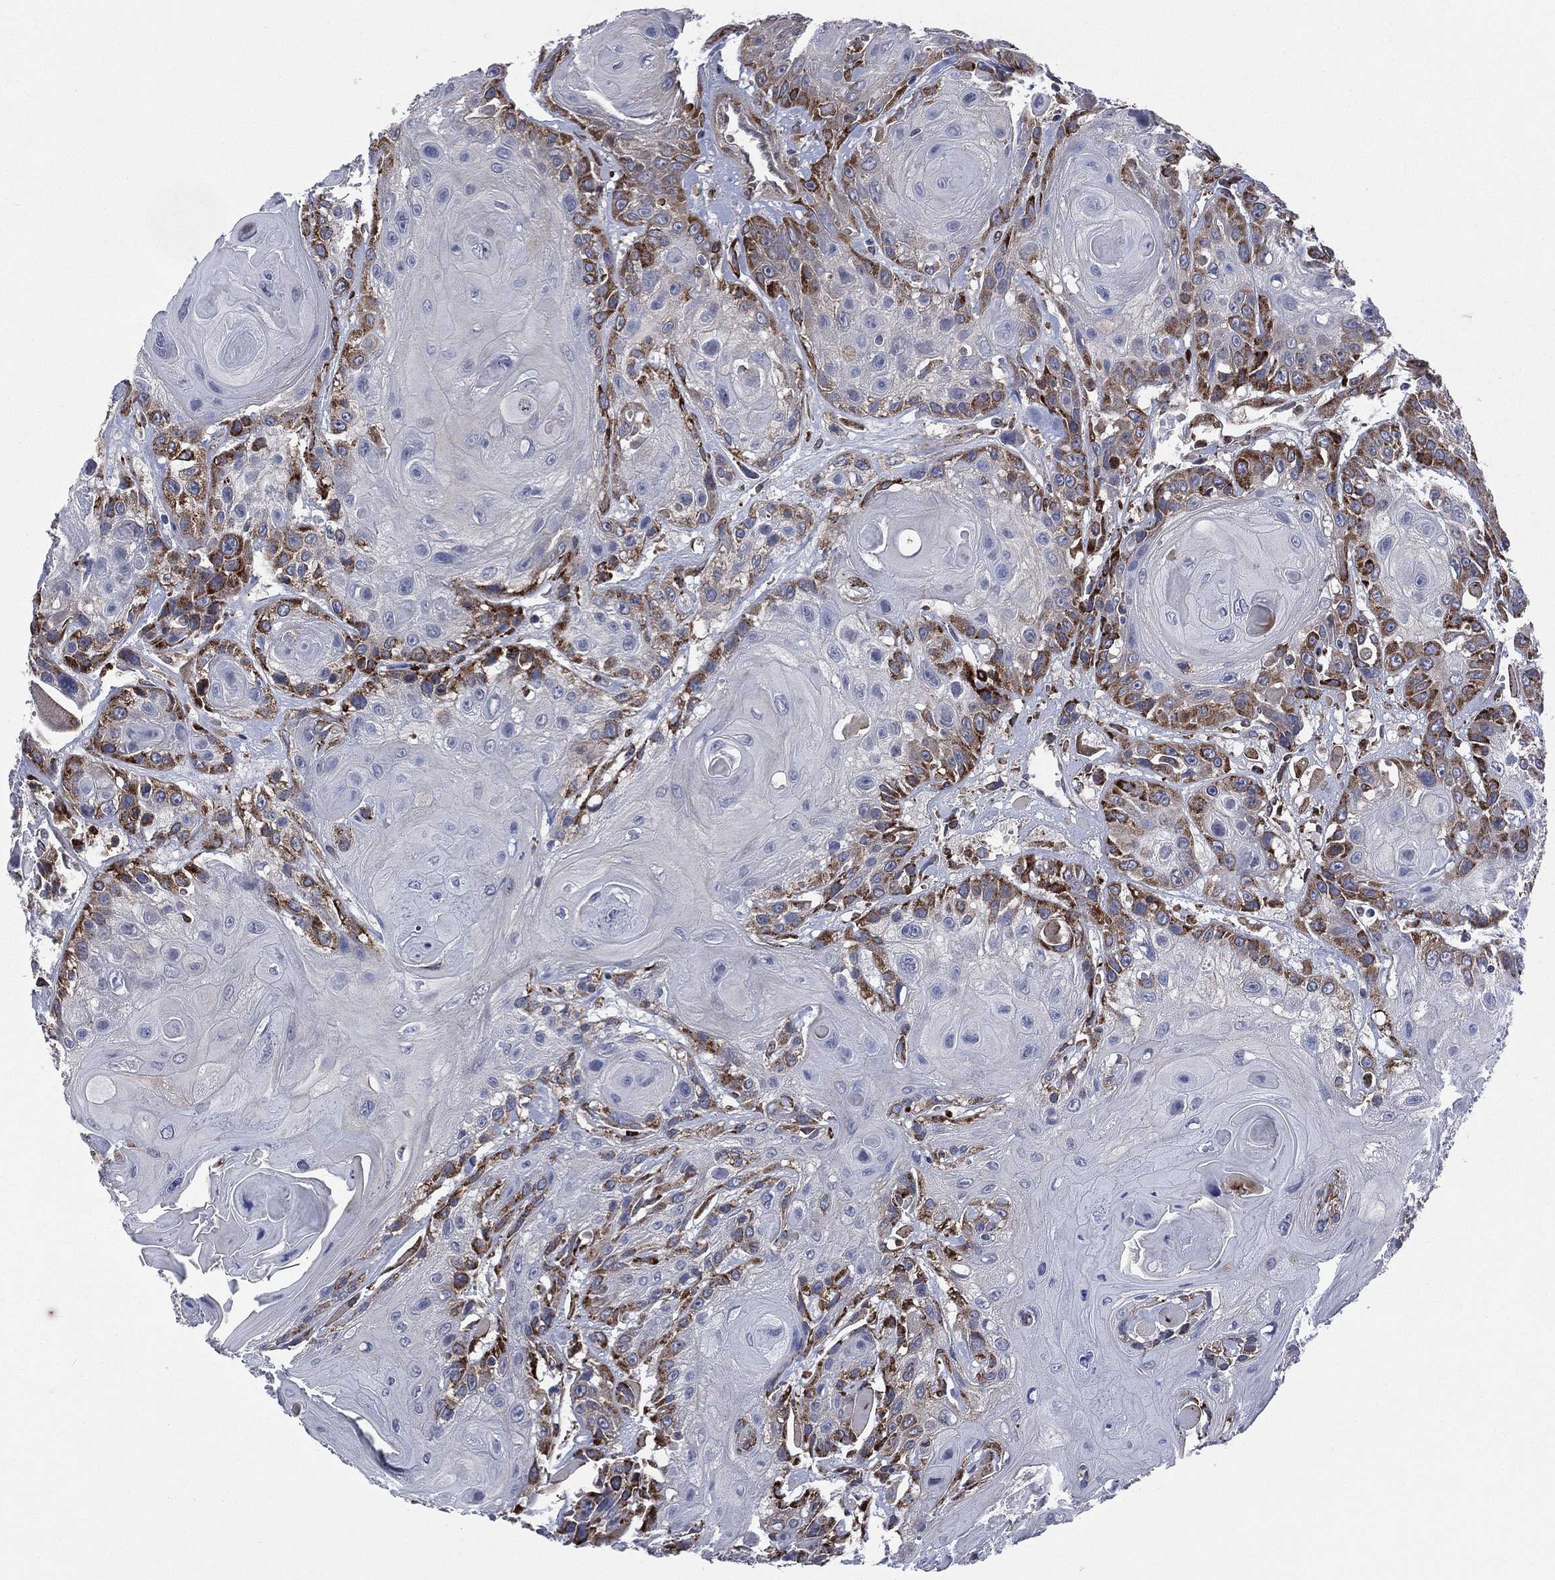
{"staining": {"intensity": "strong", "quantity": "<25%", "location": "cytoplasmic/membranous"}, "tissue": "head and neck cancer", "cell_type": "Tumor cells", "image_type": "cancer", "snomed": [{"axis": "morphology", "description": "Squamous cell carcinoma, NOS"}, {"axis": "topography", "description": "Head-Neck"}], "caption": "Head and neck cancer tissue exhibits strong cytoplasmic/membranous staining in about <25% of tumor cells, visualized by immunohistochemistry. (Stains: DAB in brown, nuclei in blue, Microscopy: brightfield microscopy at high magnification).", "gene": "CCDC159", "patient": {"sex": "female", "age": 59}}